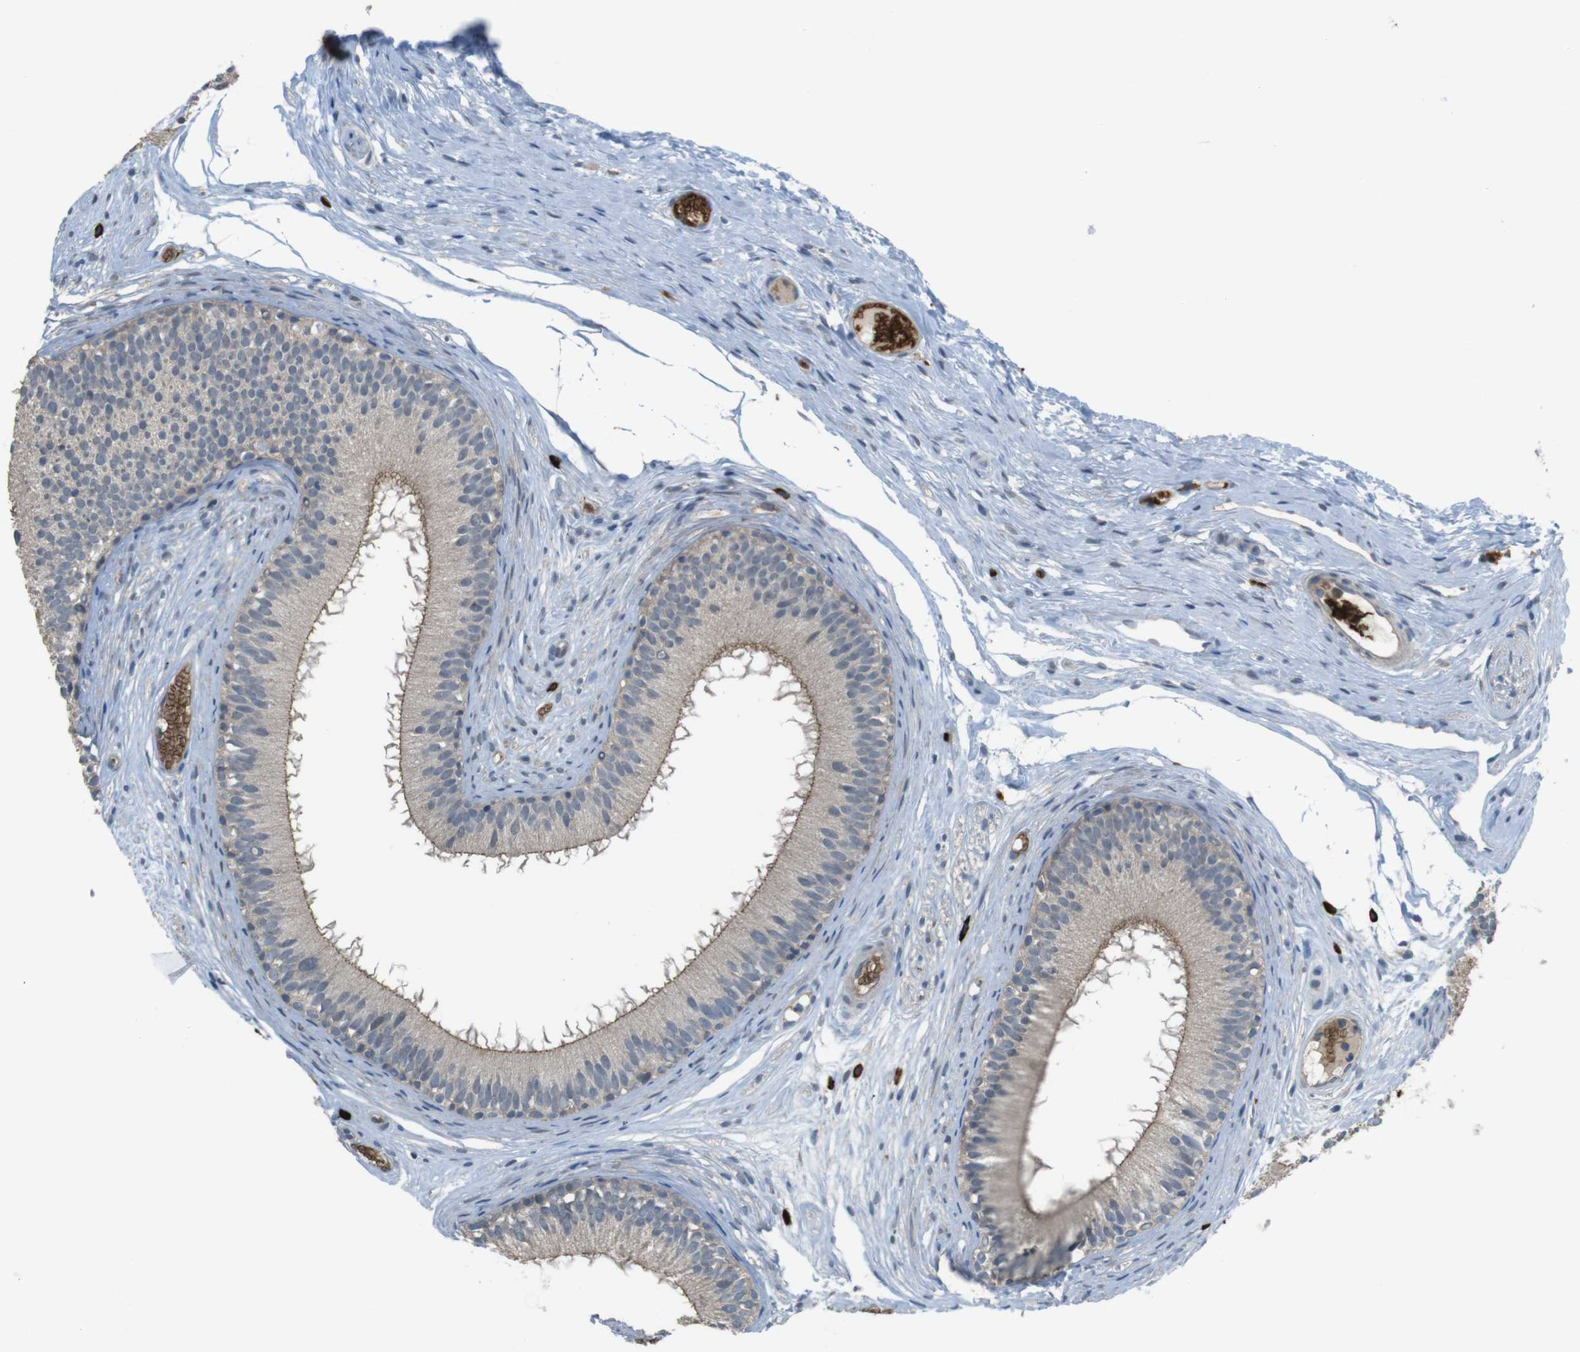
{"staining": {"intensity": "weak", "quantity": "25%-75%", "location": "cytoplasmic/membranous"}, "tissue": "epididymis", "cell_type": "Glandular cells", "image_type": "normal", "snomed": [{"axis": "morphology", "description": "Normal tissue, NOS"}, {"axis": "morphology", "description": "Atrophy, NOS"}, {"axis": "topography", "description": "Testis"}, {"axis": "topography", "description": "Epididymis"}], "caption": "High-power microscopy captured an immunohistochemistry image of benign epididymis, revealing weak cytoplasmic/membranous staining in approximately 25%-75% of glandular cells.", "gene": "GYPA", "patient": {"sex": "male", "age": 18}}